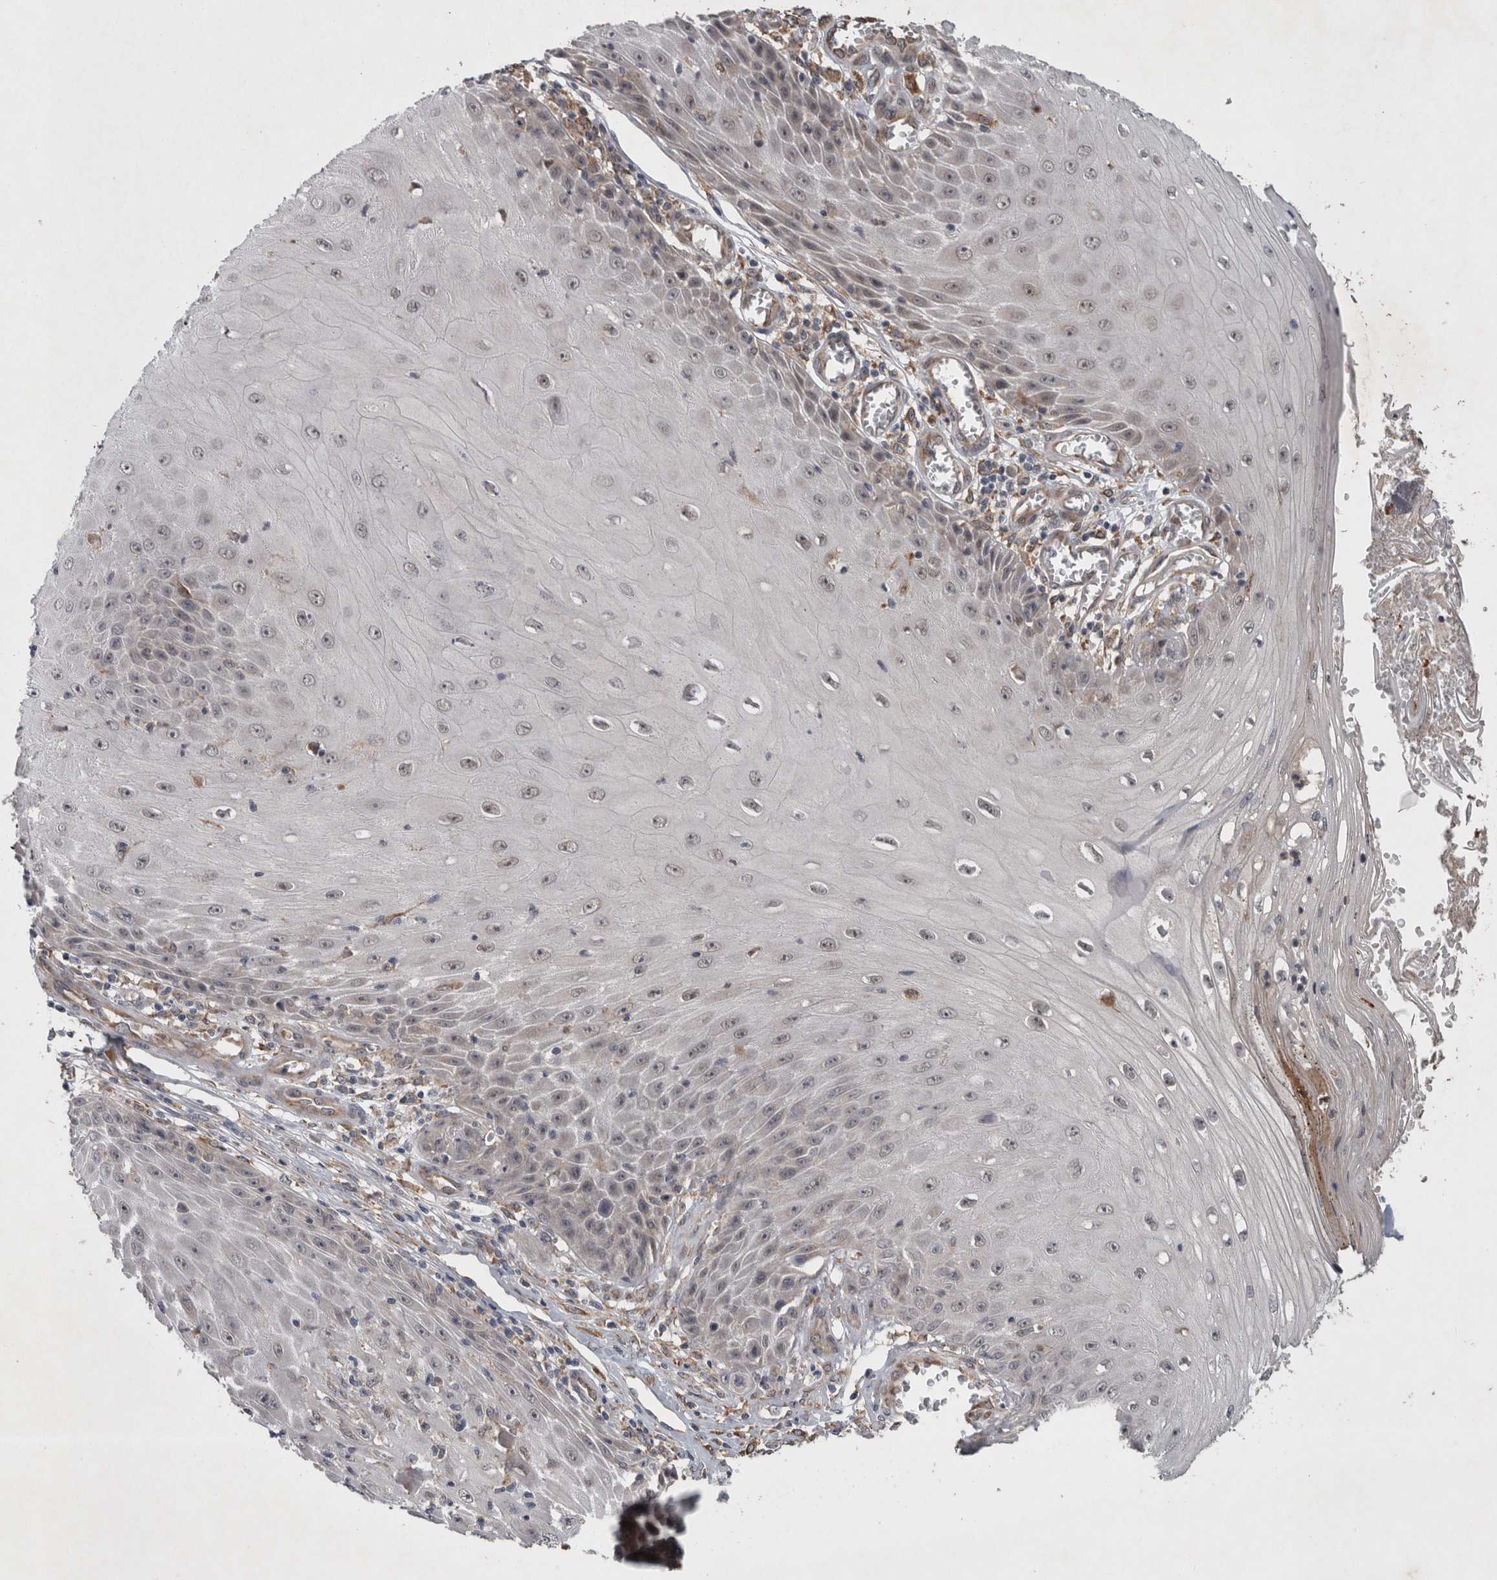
{"staining": {"intensity": "weak", "quantity": "<25%", "location": "cytoplasmic/membranous"}, "tissue": "skin cancer", "cell_type": "Tumor cells", "image_type": "cancer", "snomed": [{"axis": "morphology", "description": "Squamous cell carcinoma, NOS"}, {"axis": "topography", "description": "Skin"}], "caption": "Tumor cells show no significant protein expression in skin cancer.", "gene": "GIMAP6", "patient": {"sex": "female", "age": 73}}